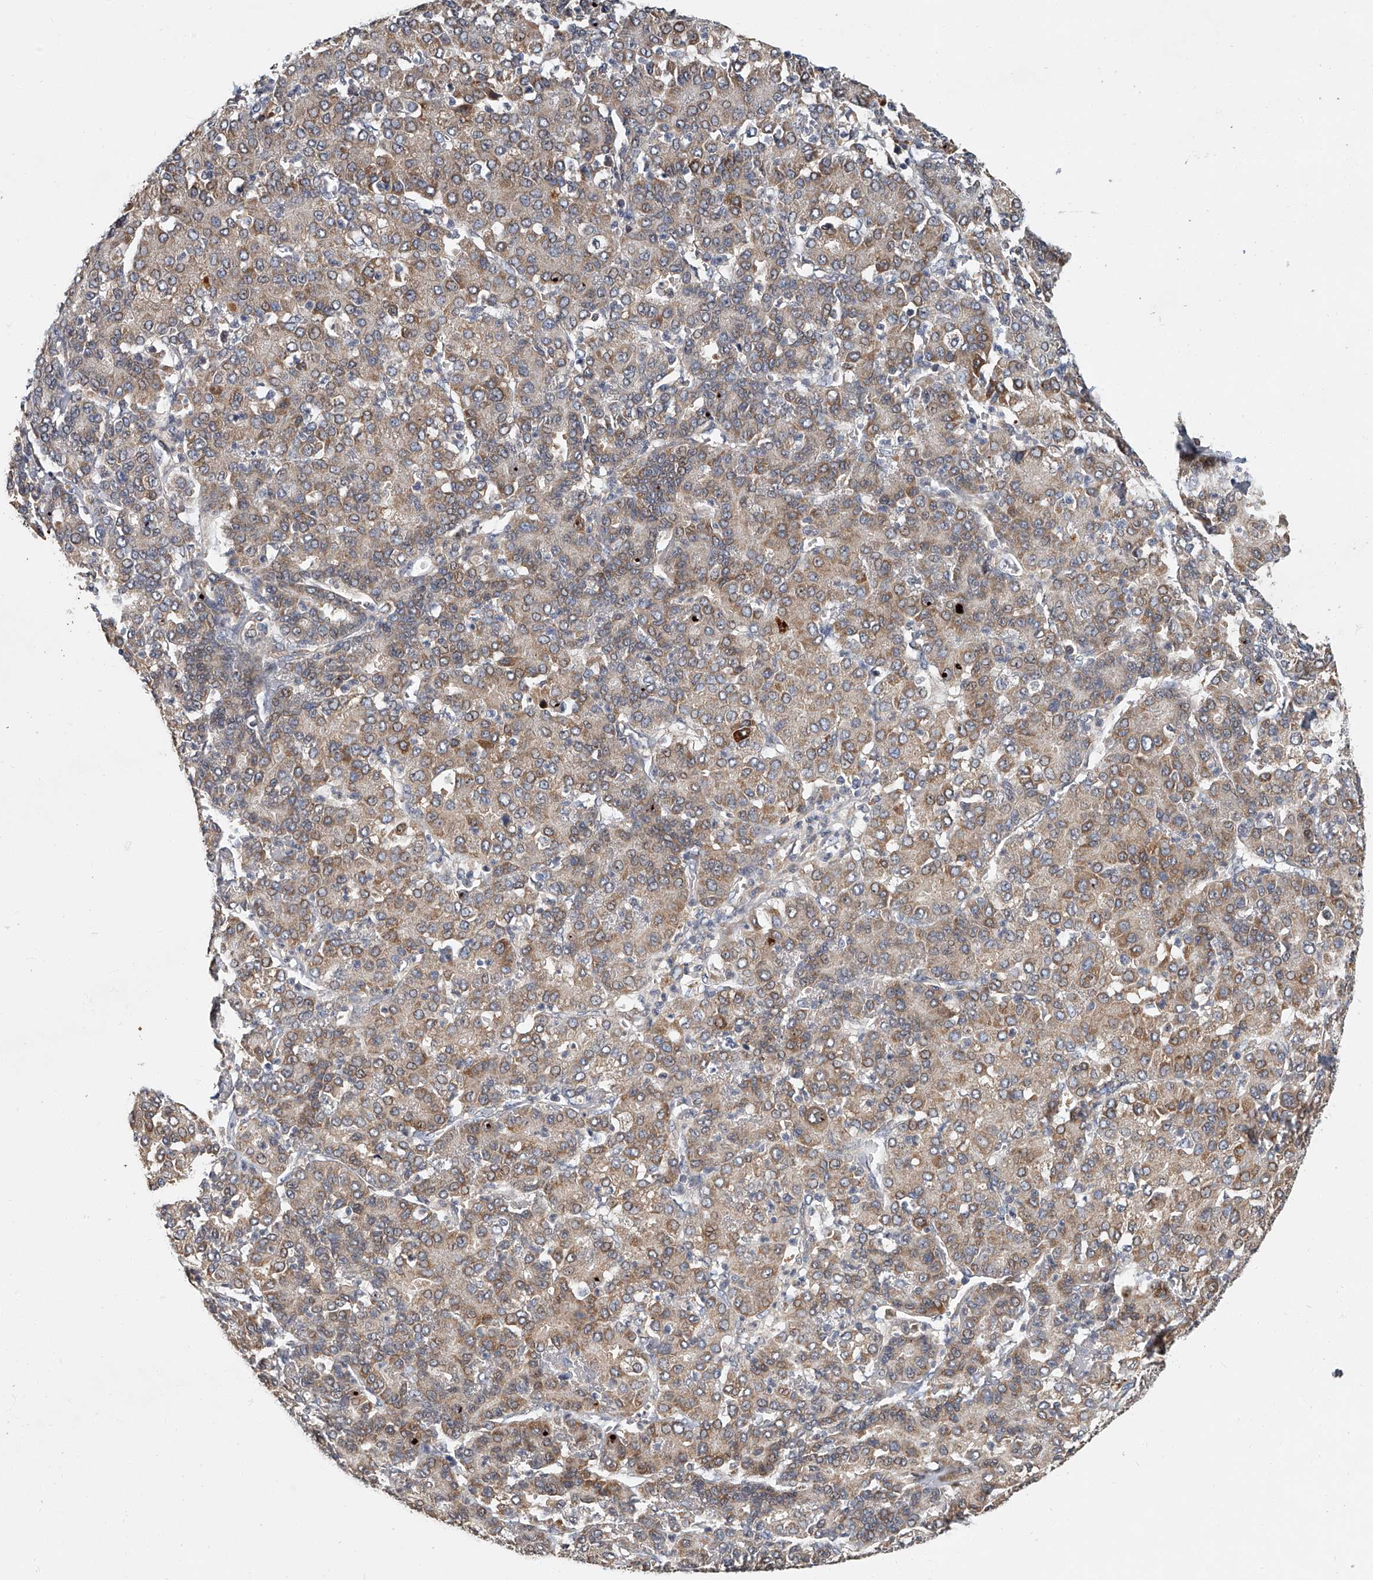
{"staining": {"intensity": "moderate", "quantity": ">75%", "location": "cytoplasmic/membranous"}, "tissue": "liver cancer", "cell_type": "Tumor cells", "image_type": "cancer", "snomed": [{"axis": "morphology", "description": "Carcinoma, Hepatocellular, NOS"}, {"axis": "topography", "description": "Liver"}], "caption": "Immunohistochemistry of liver hepatocellular carcinoma shows medium levels of moderate cytoplasmic/membranous positivity in about >75% of tumor cells. (Brightfield microscopy of DAB IHC at high magnification).", "gene": "JAG2", "patient": {"sex": "male", "age": 65}}